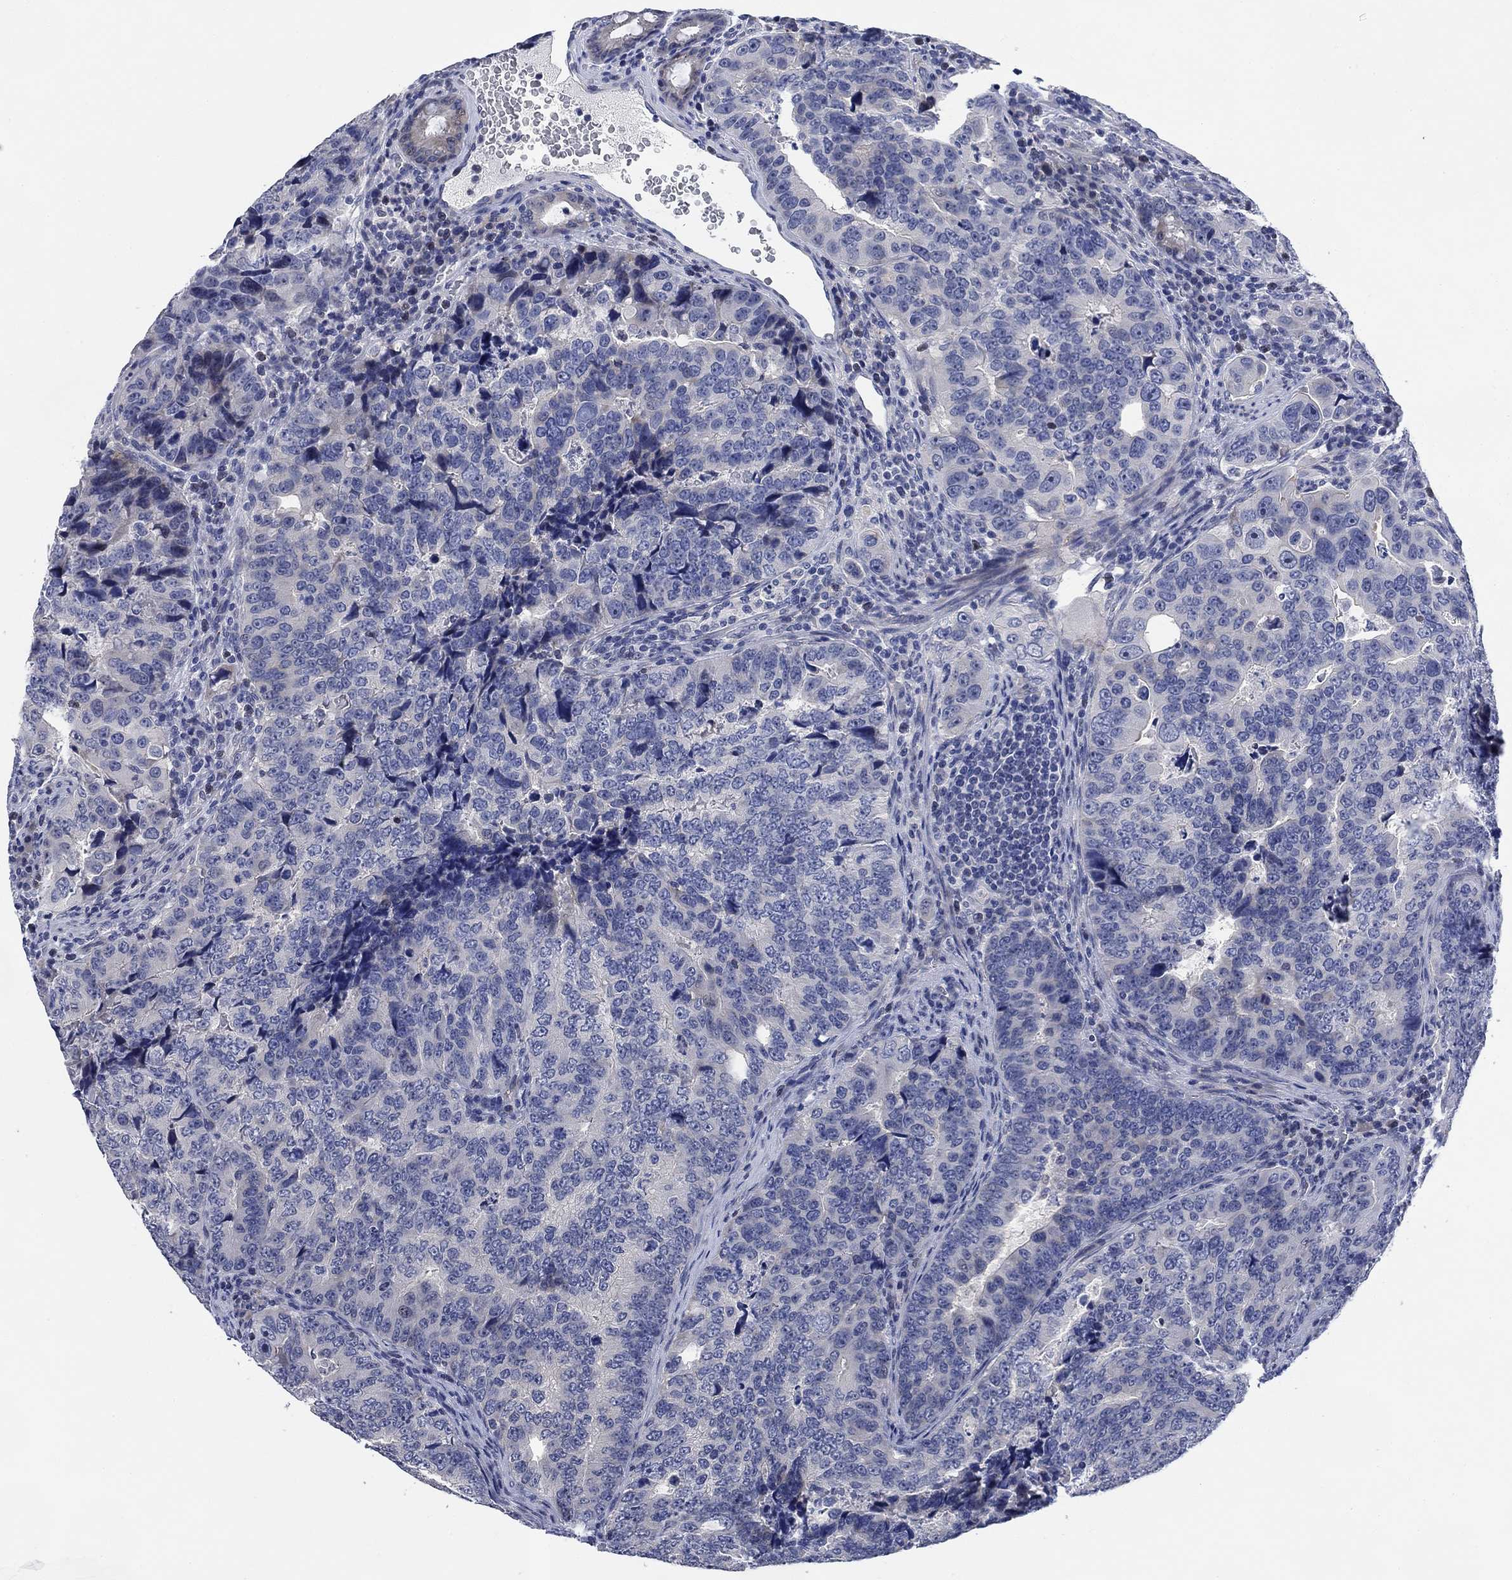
{"staining": {"intensity": "negative", "quantity": "none", "location": "none"}, "tissue": "colorectal cancer", "cell_type": "Tumor cells", "image_type": "cancer", "snomed": [{"axis": "morphology", "description": "Adenocarcinoma, NOS"}, {"axis": "topography", "description": "Colon"}], "caption": "Immunohistochemistry micrograph of colorectal cancer (adenocarcinoma) stained for a protein (brown), which displays no staining in tumor cells.", "gene": "DAZL", "patient": {"sex": "female", "age": 72}}